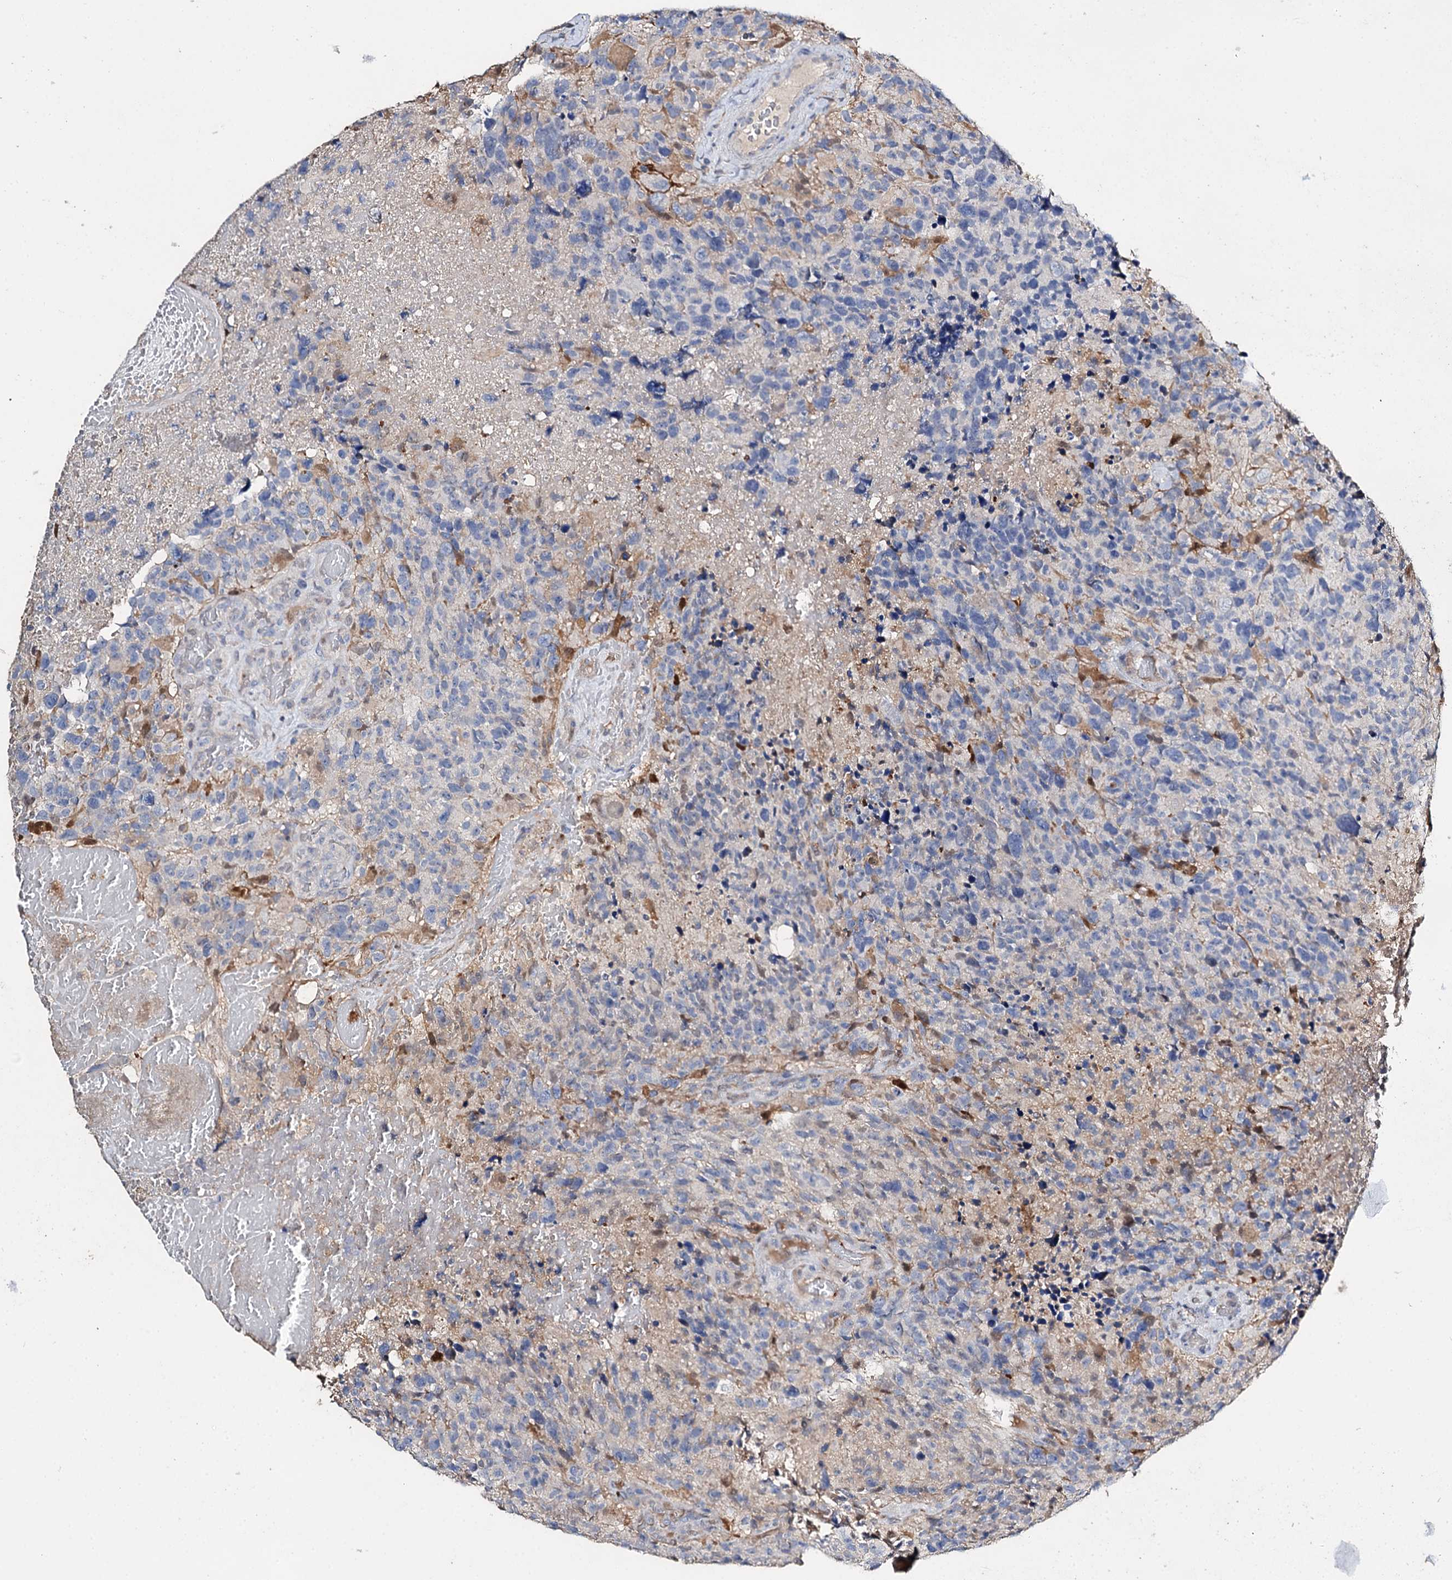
{"staining": {"intensity": "negative", "quantity": "none", "location": "none"}, "tissue": "glioma", "cell_type": "Tumor cells", "image_type": "cancer", "snomed": [{"axis": "morphology", "description": "Glioma, malignant, High grade"}, {"axis": "topography", "description": "Brain"}], "caption": "A high-resolution micrograph shows immunohistochemistry (IHC) staining of high-grade glioma (malignant), which demonstrates no significant positivity in tumor cells.", "gene": "DNAH6", "patient": {"sex": "male", "age": 69}}